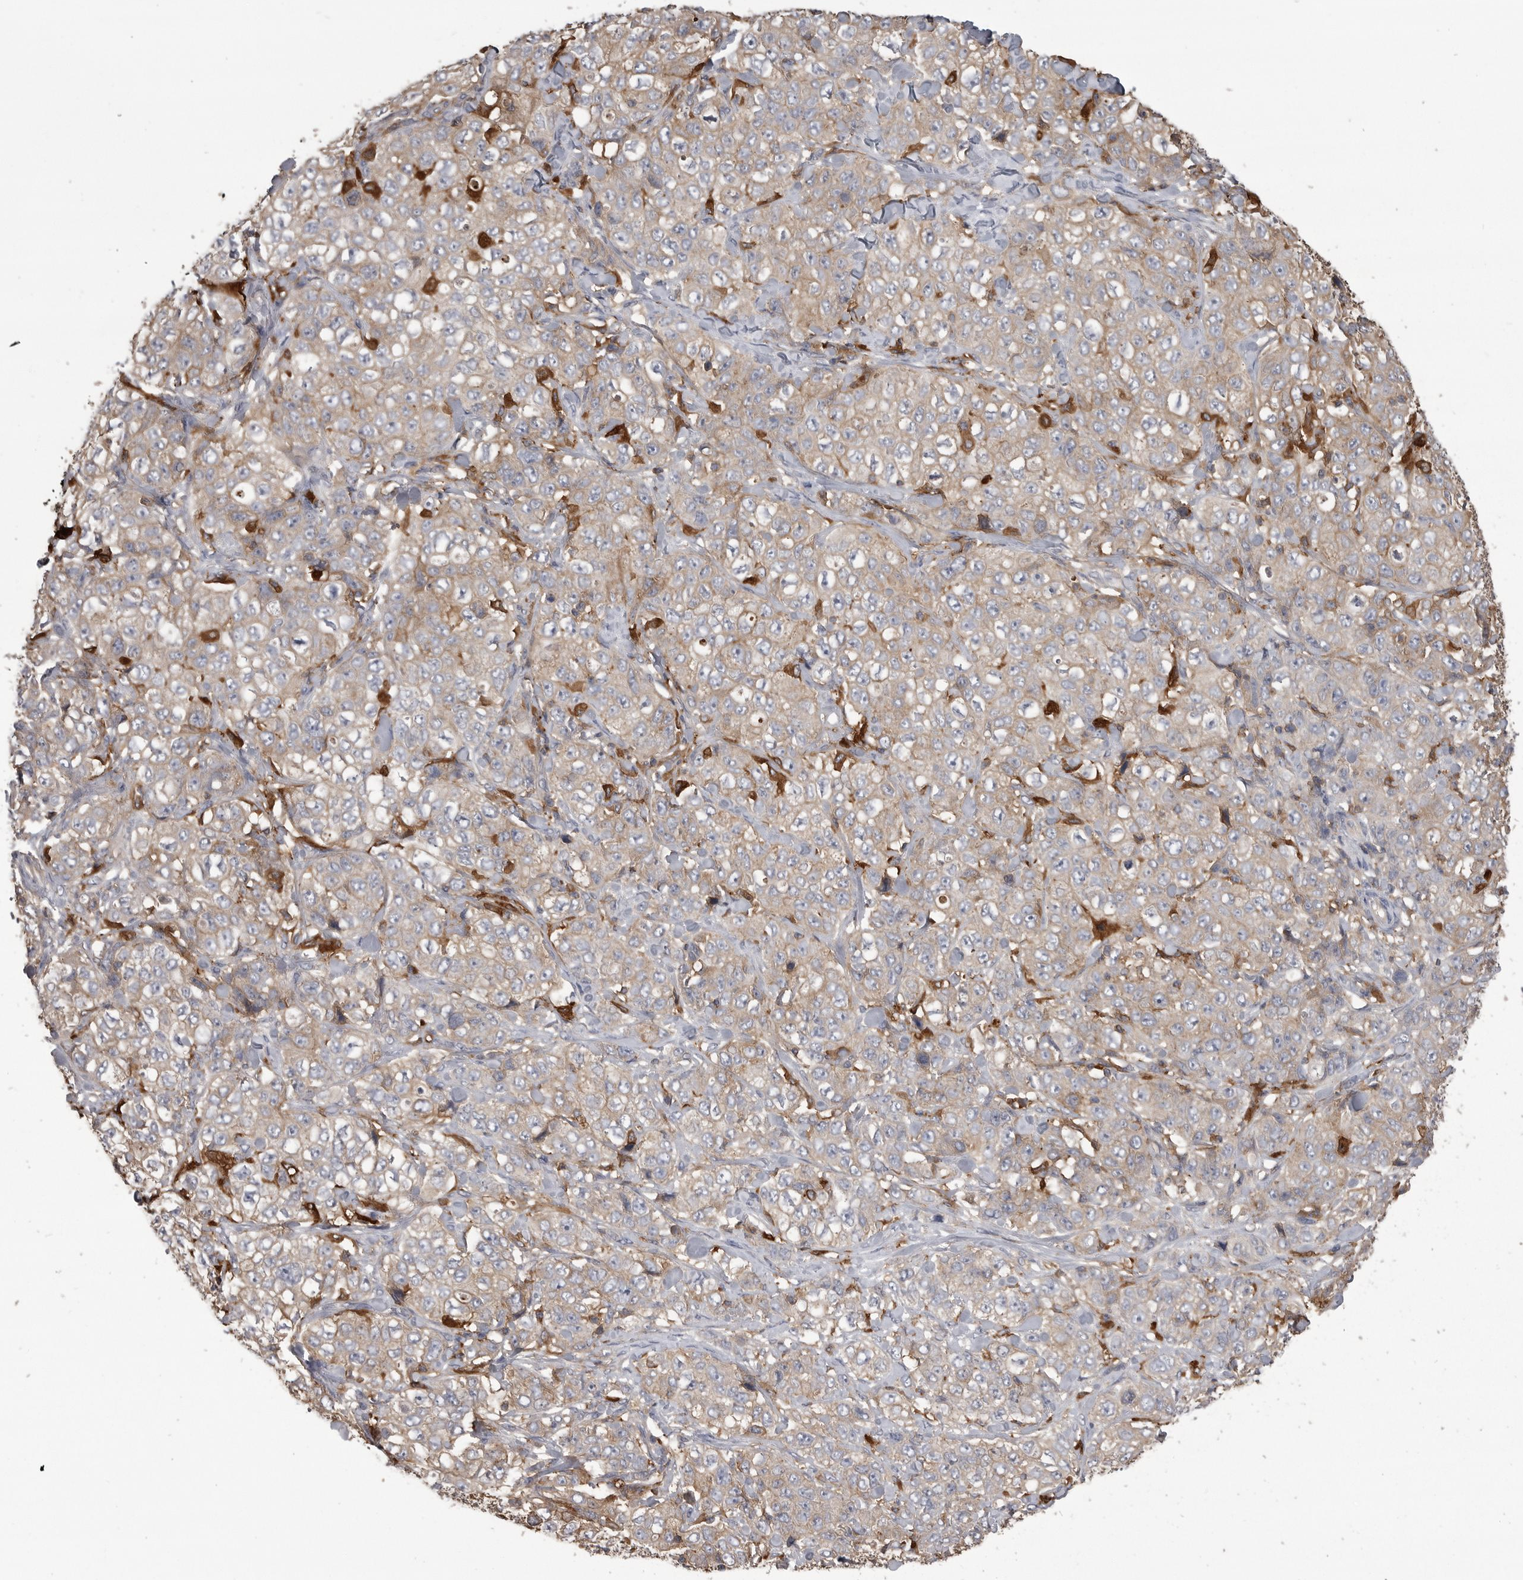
{"staining": {"intensity": "weak", "quantity": ">75%", "location": "cytoplasmic/membranous"}, "tissue": "stomach cancer", "cell_type": "Tumor cells", "image_type": "cancer", "snomed": [{"axis": "morphology", "description": "Adenocarcinoma, NOS"}, {"axis": "topography", "description": "Stomach"}], "caption": "The photomicrograph displays staining of stomach adenocarcinoma, revealing weak cytoplasmic/membranous protein positivity (brown color) within tumor cells. (IHC, brightfield microscopy, high magnification).", "gene": "CMTM6", "patient": {"sex": "male", "age": 48}}